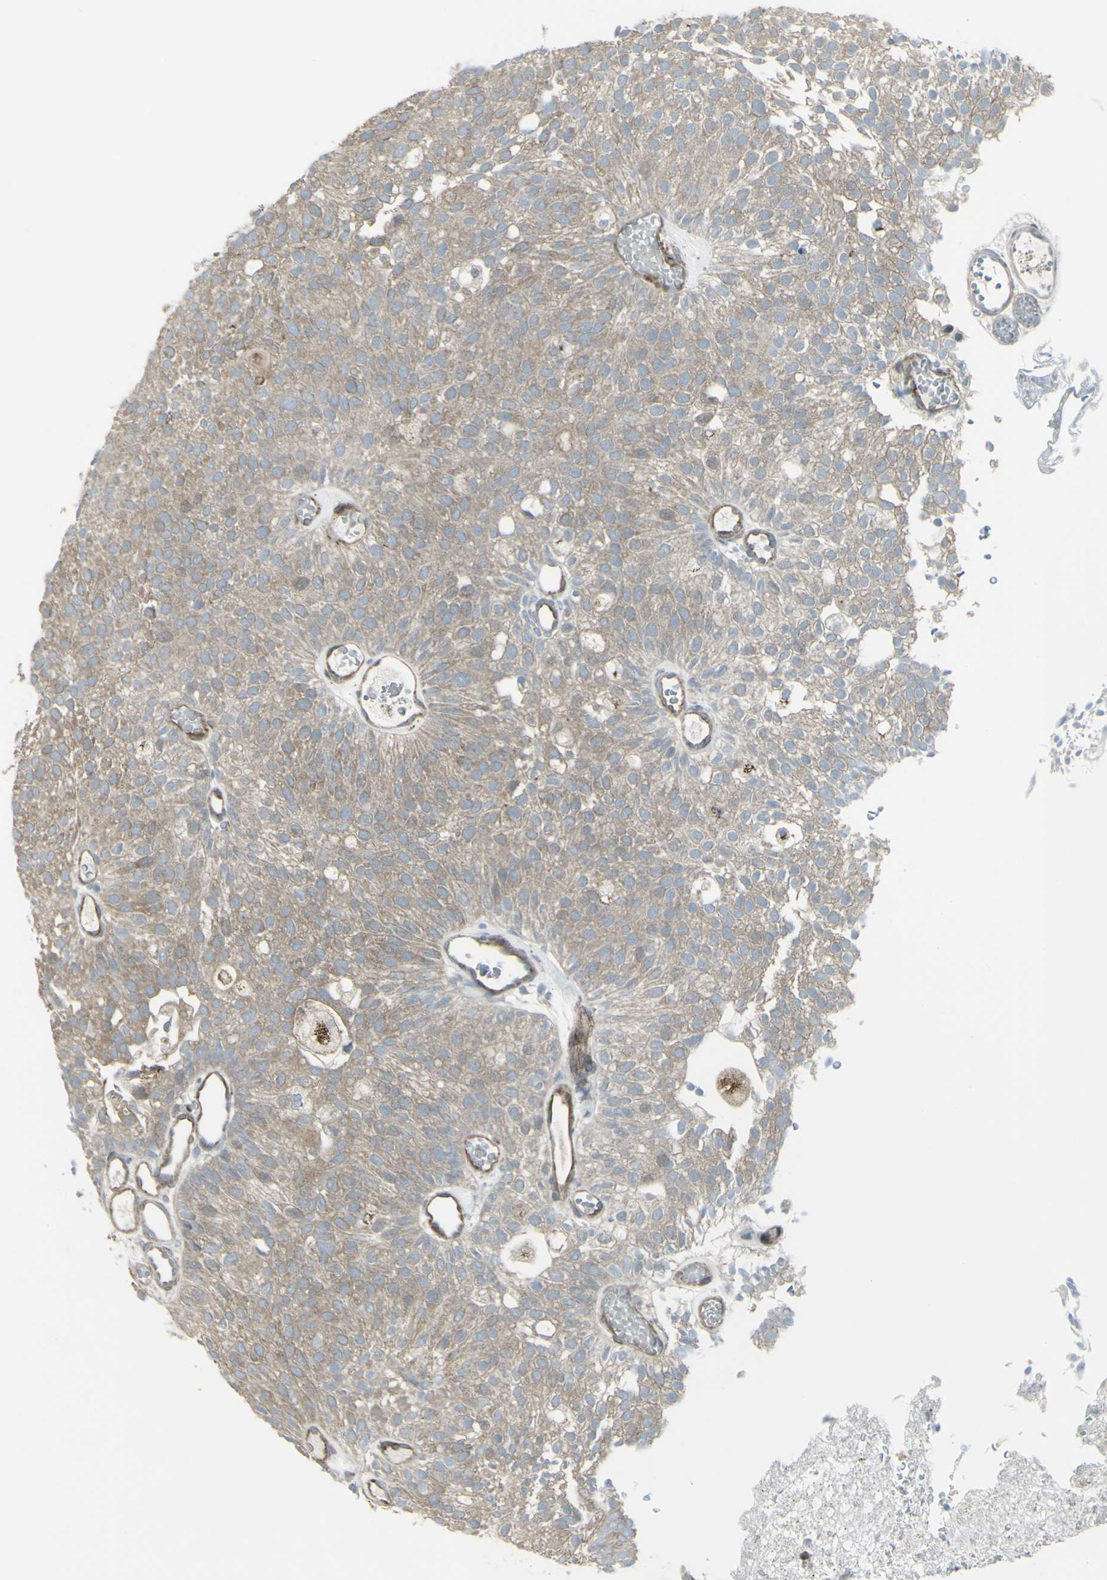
{"staining": {"intensity": "weak", "quantity": ">75%", "location": "cytoplasmic/membranous"}, "tissue": "urothelial cancer", "cell_type": "Tumor cells", "image_type": "cancer", "snomed": [{"axis": "morphology", "description": "Urothelial carcinoma, Low grade"}, {"axis": "topography", "description": "Urinary bladder"}], "caption": "Immunohistochemical staining of low-grade urothelial carcinoma exhibits low levels of weak cytoplasmic/membranous protein positivity in about >75% of tumor cells.", "gene": "GALNT6", "patient": {"sex": "male", "age": 78}}